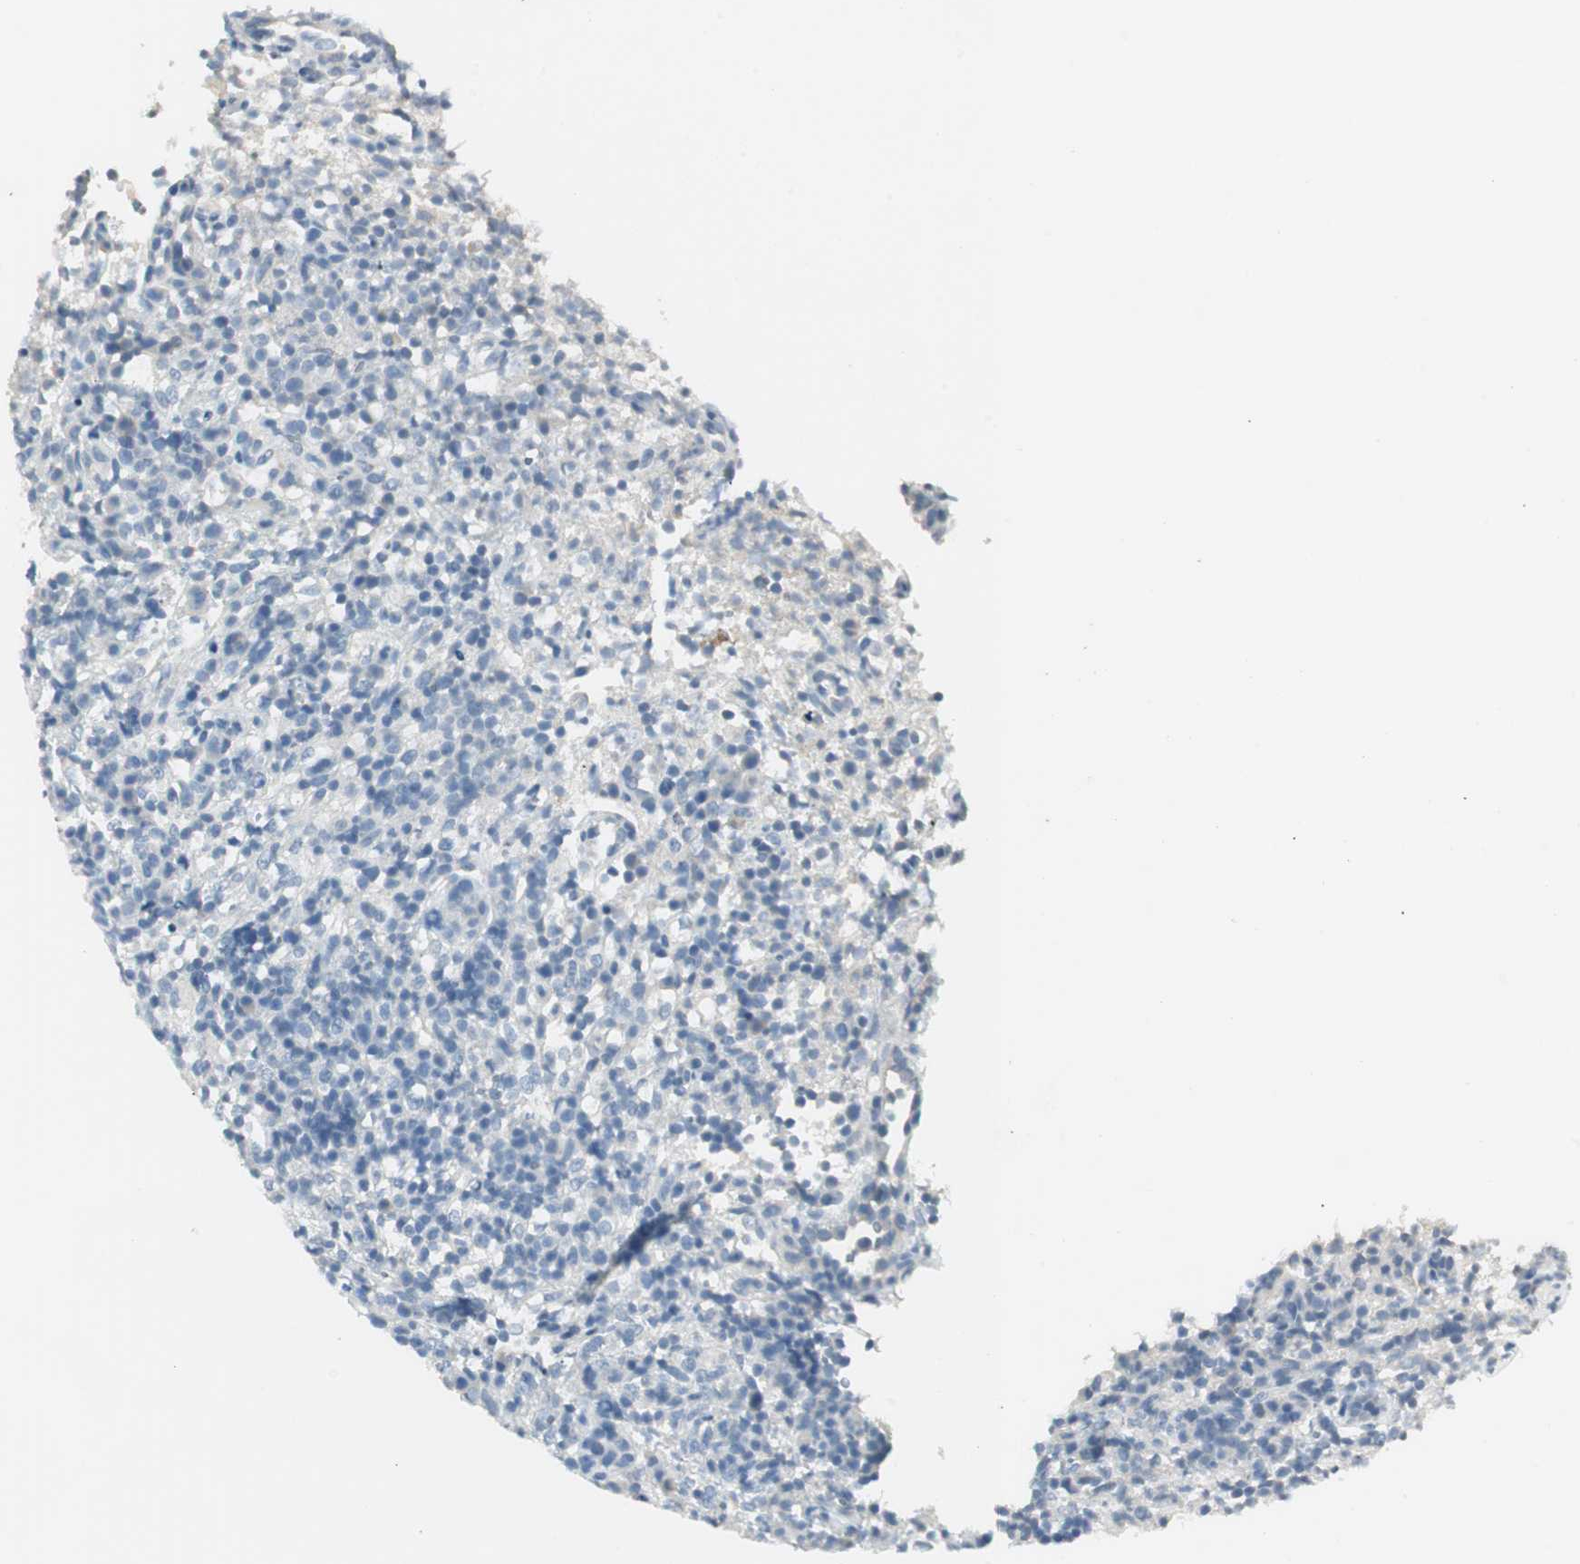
{"staining": {"intensity": "negative", "quantity": "none", "location": "none"}, "tissue": "lymphoma", "cell_type": "Tumor cells", "image_type": "cancer", "snomed": [{"axis": "morphology", "description": "Malignant lymphoma, non-Hodgkin's type, High grade"}, {"axis": "topography", "description": "Lymph node"}], "caption": "DAB (3,3'-diaminobenzidine) immunohistochemical staining of human lymphoma reveals no significant expression in tumor cells. (DAB IHC, high magnification).", "gene": "LRP2", "patient": {"sex": "female", "age": 76}}